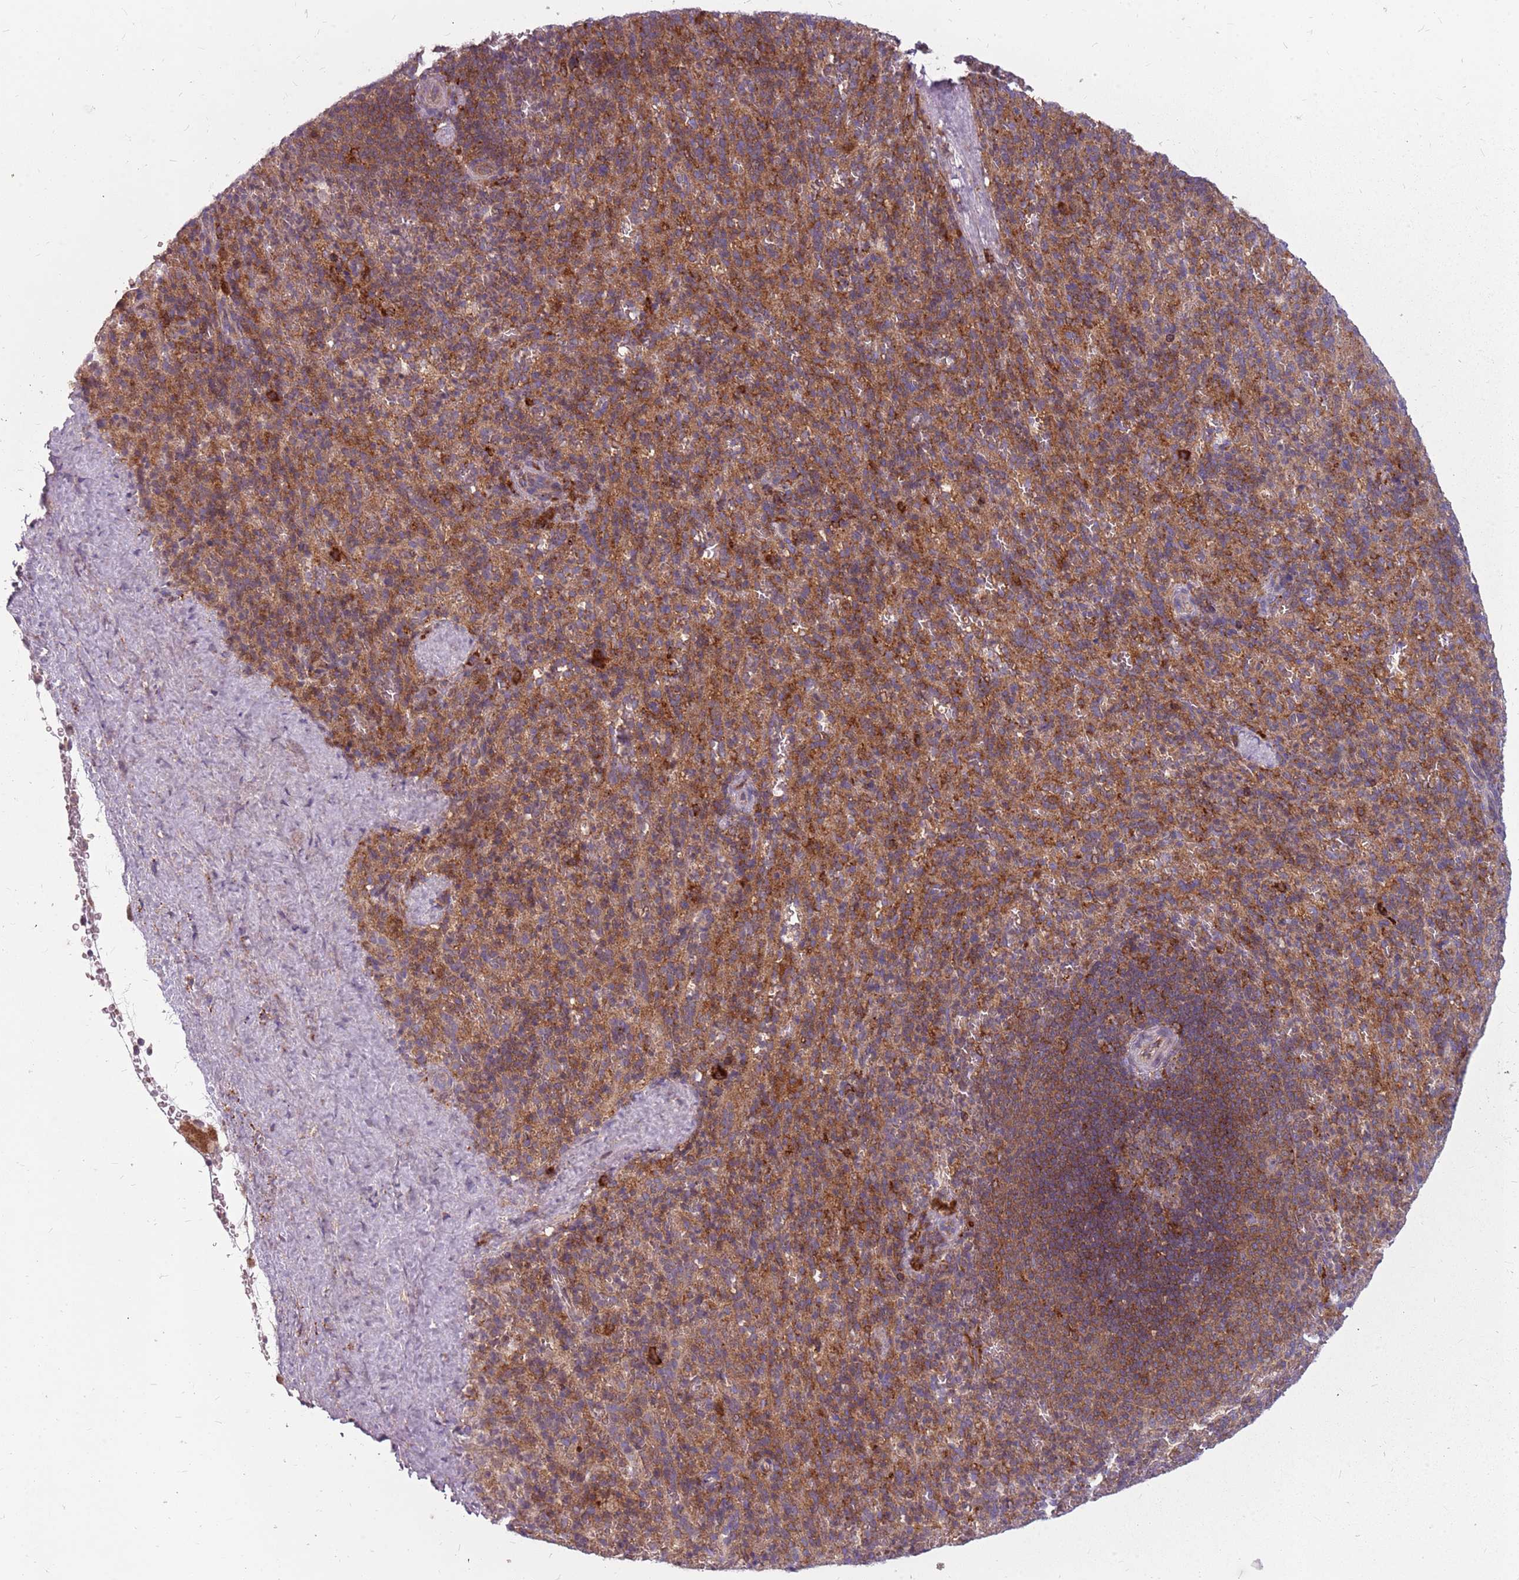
{"staining": {"intensity": "moderate", "quantity": ">75%", "location": "cytoplasmic/membranous"}, "tissue": "spleen", "cell_type": "Cells in red pulp", "image_type": "normal", "snomed": [{"axis": "morphology", "description": "Normal tissue, NOS"}, {"axis": "topography", "description": "Spleen"}], "caption": "A brown stain shows moderate cytoplasmic/membranous staining of a protein in cells in red pulp of unremarkable spleen. (Brightfield microscopy of DAB IHC at high magnification).", "gene": "NME4", "patient": {"sex": "female", "age": 21}}